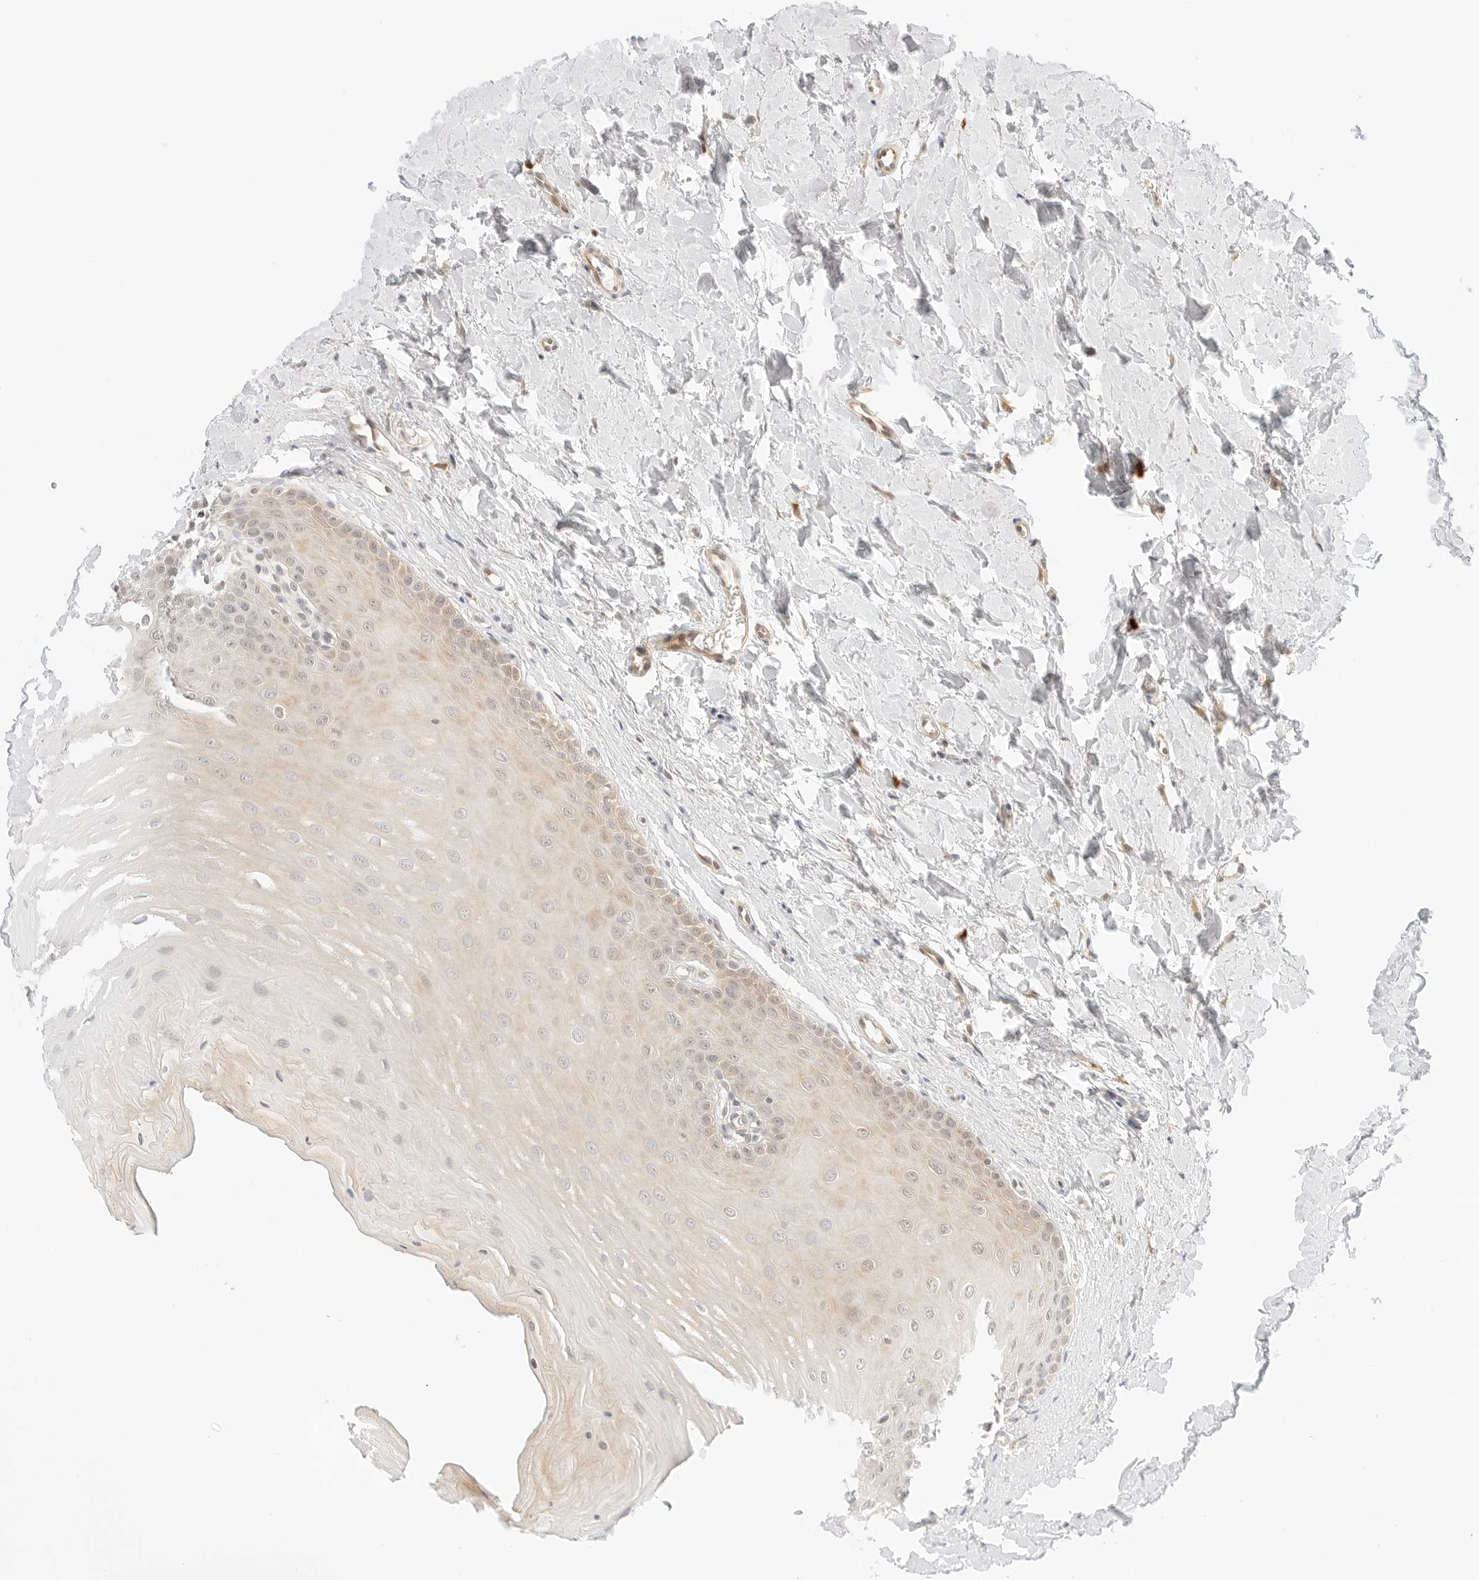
{"staining": {"intensity": "weak", "quantity": "25%-75%", "location": "cytoplasmic/membranous"}, "tissue": "oral mucosa", "cell_type": "Squamous epithelial cells", "image_type": "normal", "snomed": [{"axis": "morphology", "description": "Normal tissue, NOS"}, {"axis": "topography", "description": "Oral tissue"}], "caption": "DAB immunohistochemical staining of normal human oral mucosa demonstrates weak cytoplasmic/membranous protein expression in about 25%-75% of squamous epithelial cells.", "gene": "TEKT2", "patient": {"sex": "female", "age": 39}}